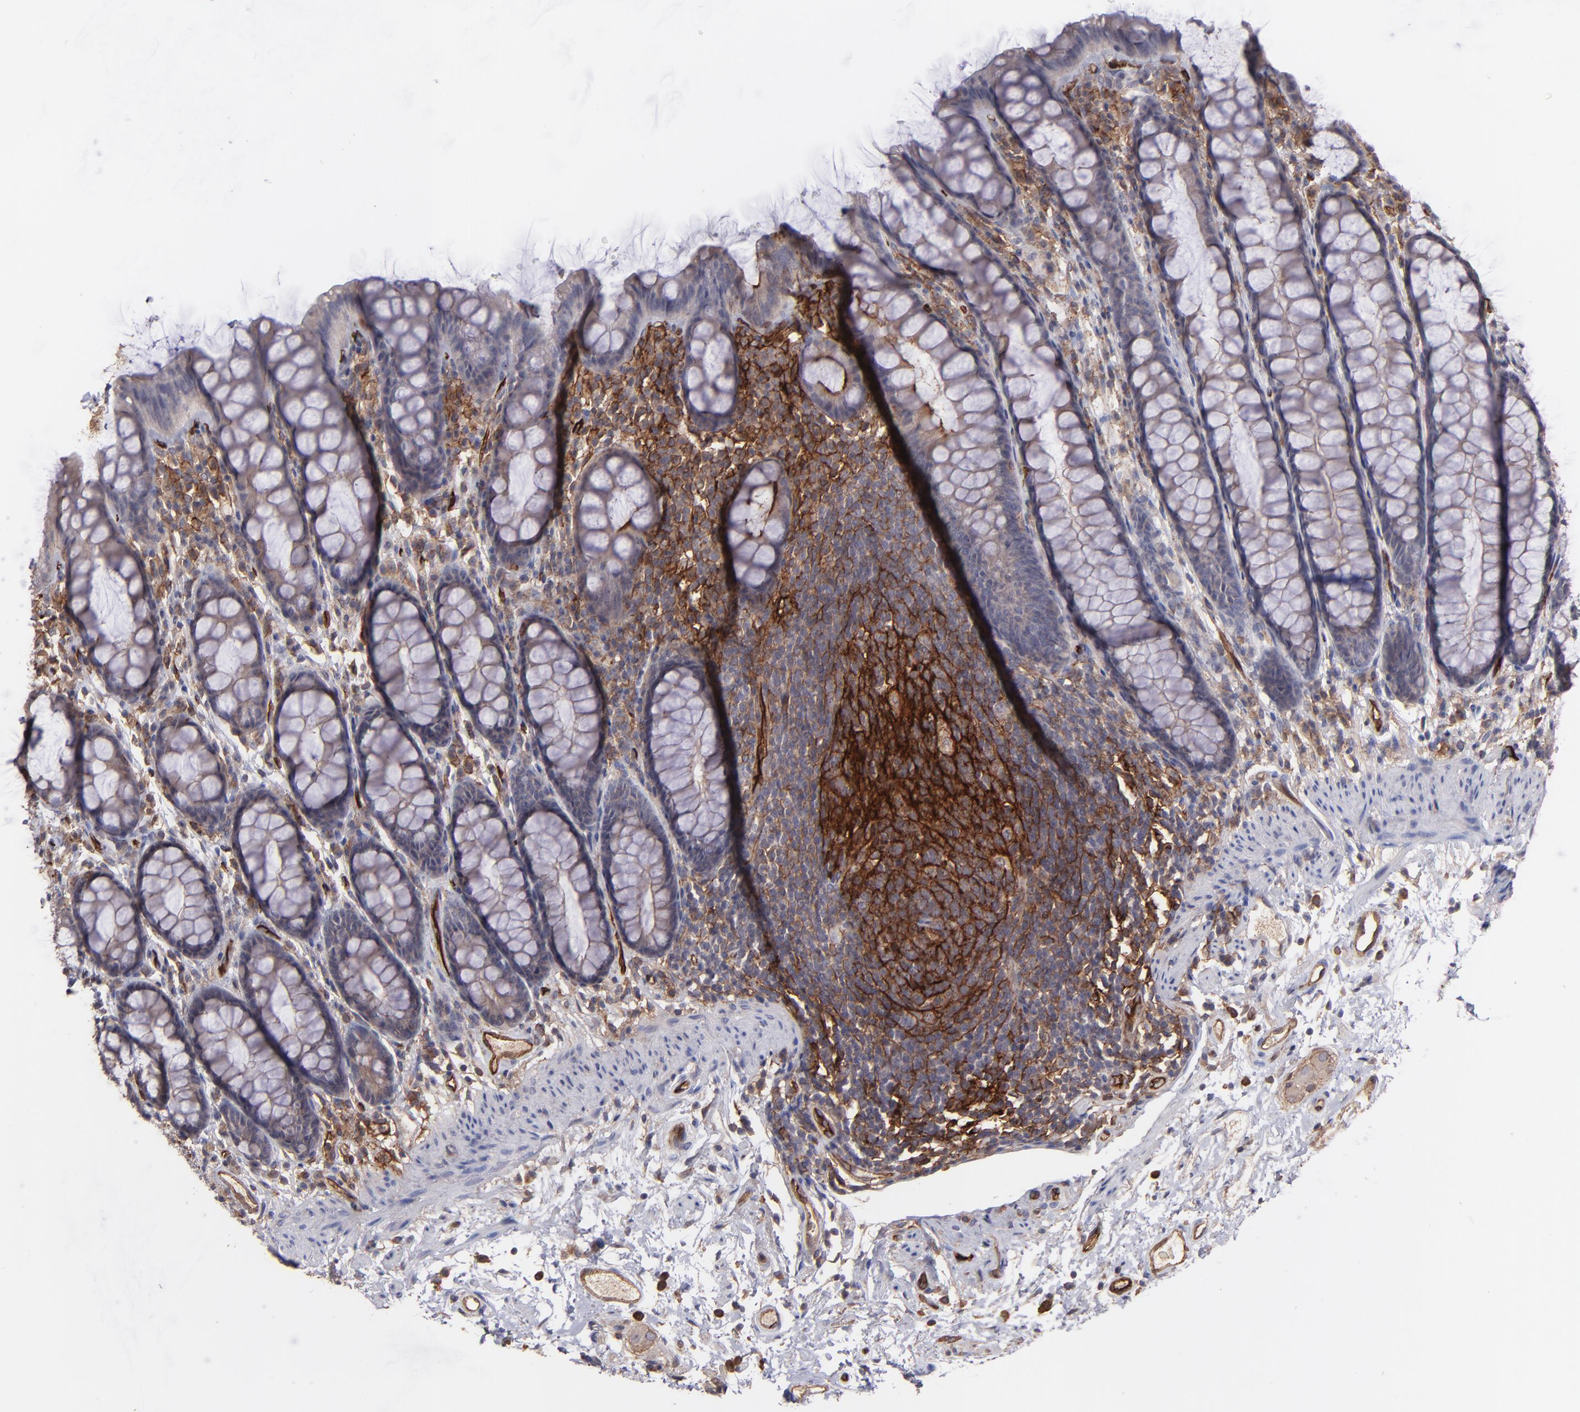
{"staining": {"intensity": "moderate", "quantity": "25%-75%", "location": "cytoplasmic/membranous"}, "tissue": "rectum", "cell_type": "Glandular cells", "image_type": "normal", "snomed": [{"axis": "morphology", "description": "Normal tissue, NOS"}, {"axis": "topography", "description": "Rectum"}], "caption": "This micrograph displays normal rectum stained with immunohistochemistry (IHC) to label a protein in brown. The cytoplasmic/membranous of glandular cells show moderate positivity for the protein. Nuclei are counter-stained blue.", "gene": "ICAM1", "patient": {"sex": "male", "age": 92}}